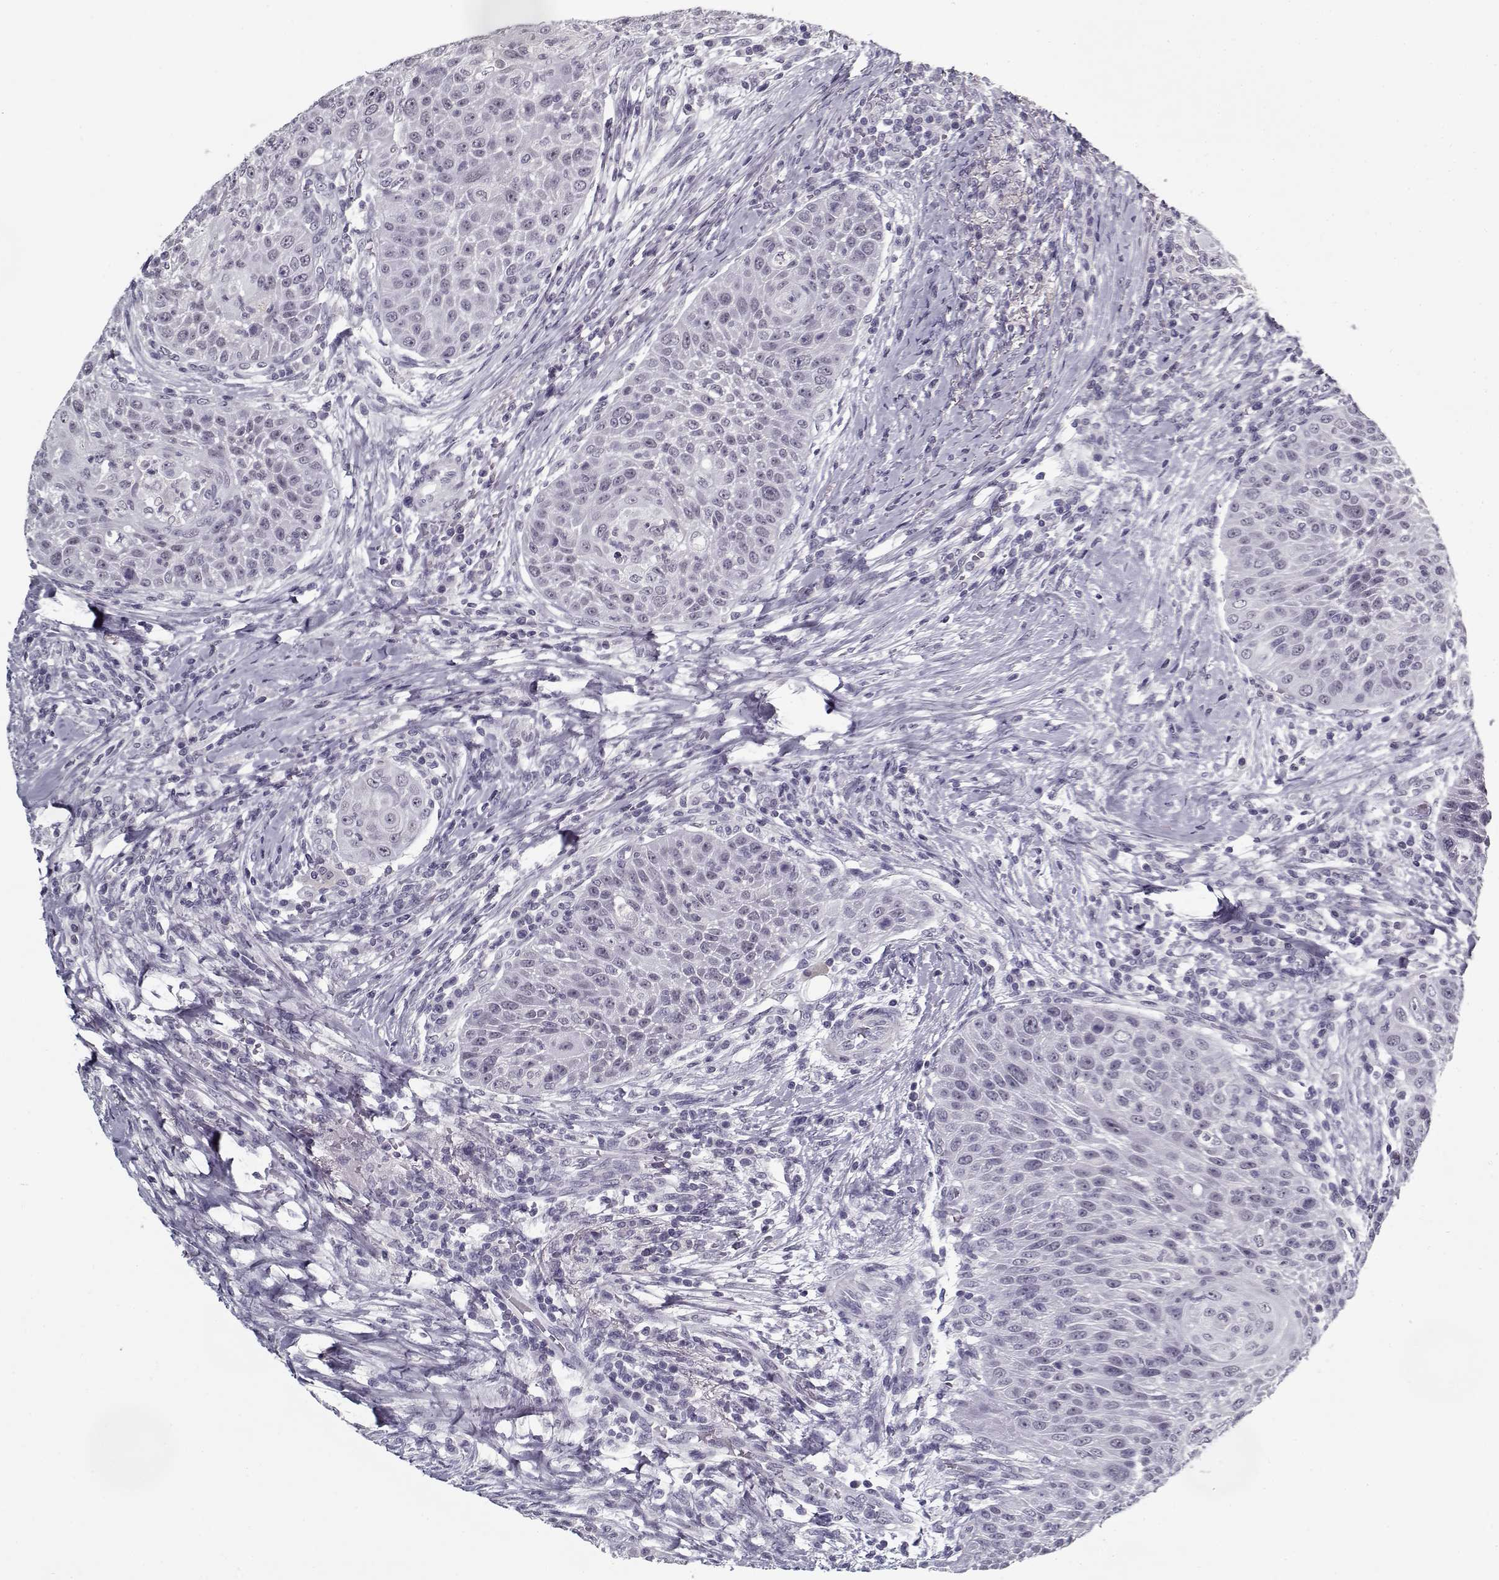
{"staining": {"intensity": "negative", "quantity": "none", "location": "none"}, "tissue": "head and neck cancer", "cell_type": "Tumor cells", "image_type": "cancer", "snomed": [{"axis": "morphology", "description": "Squamous cell carcinoma, NOS"}, {"axis": "topography", "description": "Head-Neck"}], "caption": "This image is of head and neck squamous cell carcinoma stained with immunohistochemistry (IHC) to label a protein in brown with the nuclei are counter-stained blue. There is no staining in tumor cells.", "gene": "RNF32", "patient": {"sex": "male", "age": 69}}